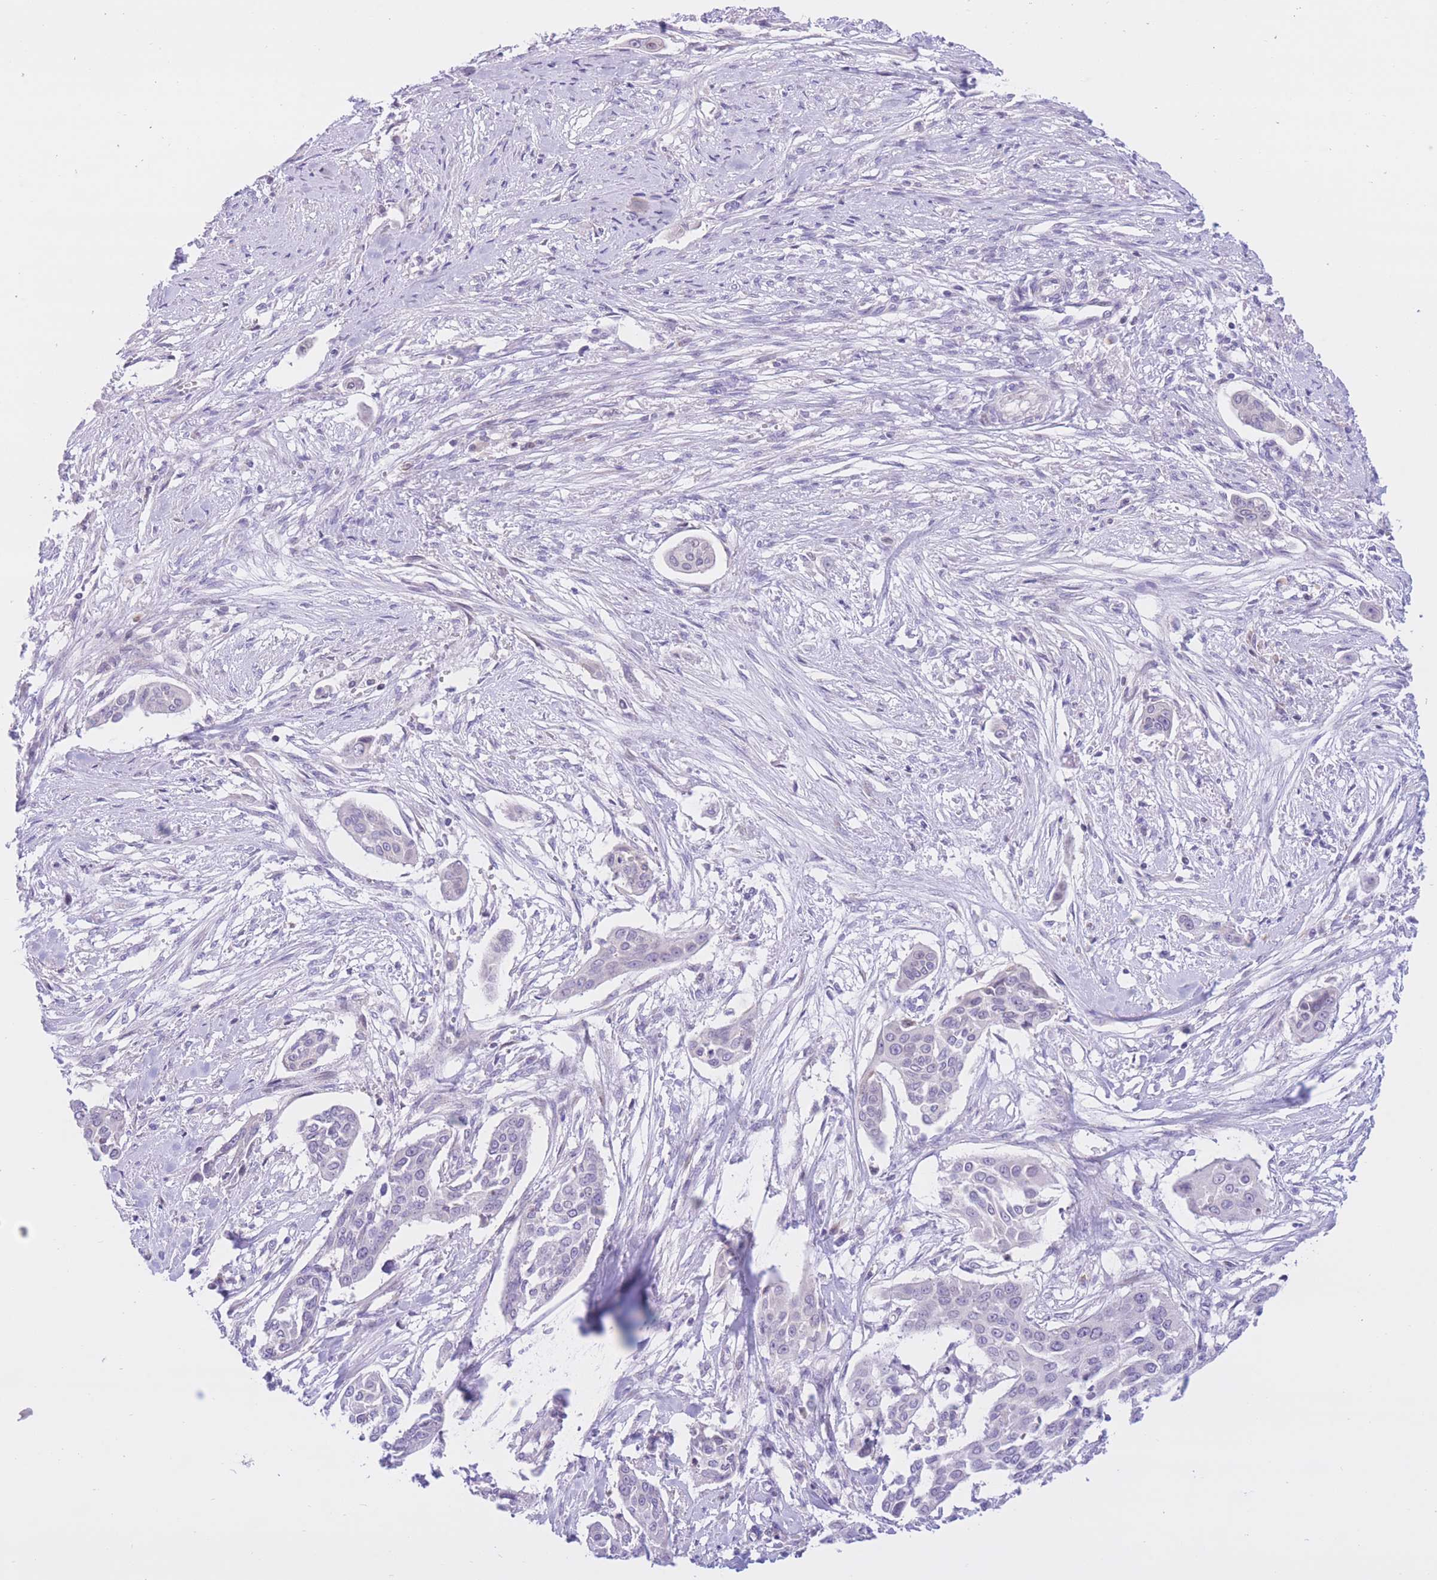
{"staining": {"intensity": "negative", "quantity": "none", "location": "none"}, "tissue": "cervical cancer", "cell_type": "Tumor cells", "image_type": "cancer", "snomed": [{"axis": "morphology", "description": "Squamous cell carcinoma, NOS"}, {"axis": "topography", "description": "Cervix"}], "caption": "Micrograph shows no protein expression in tumor cells of cervical squamous cell carcinoma tissue.", "gene": "RPL39L", "patient": {"sex": "female", "age": 44}}